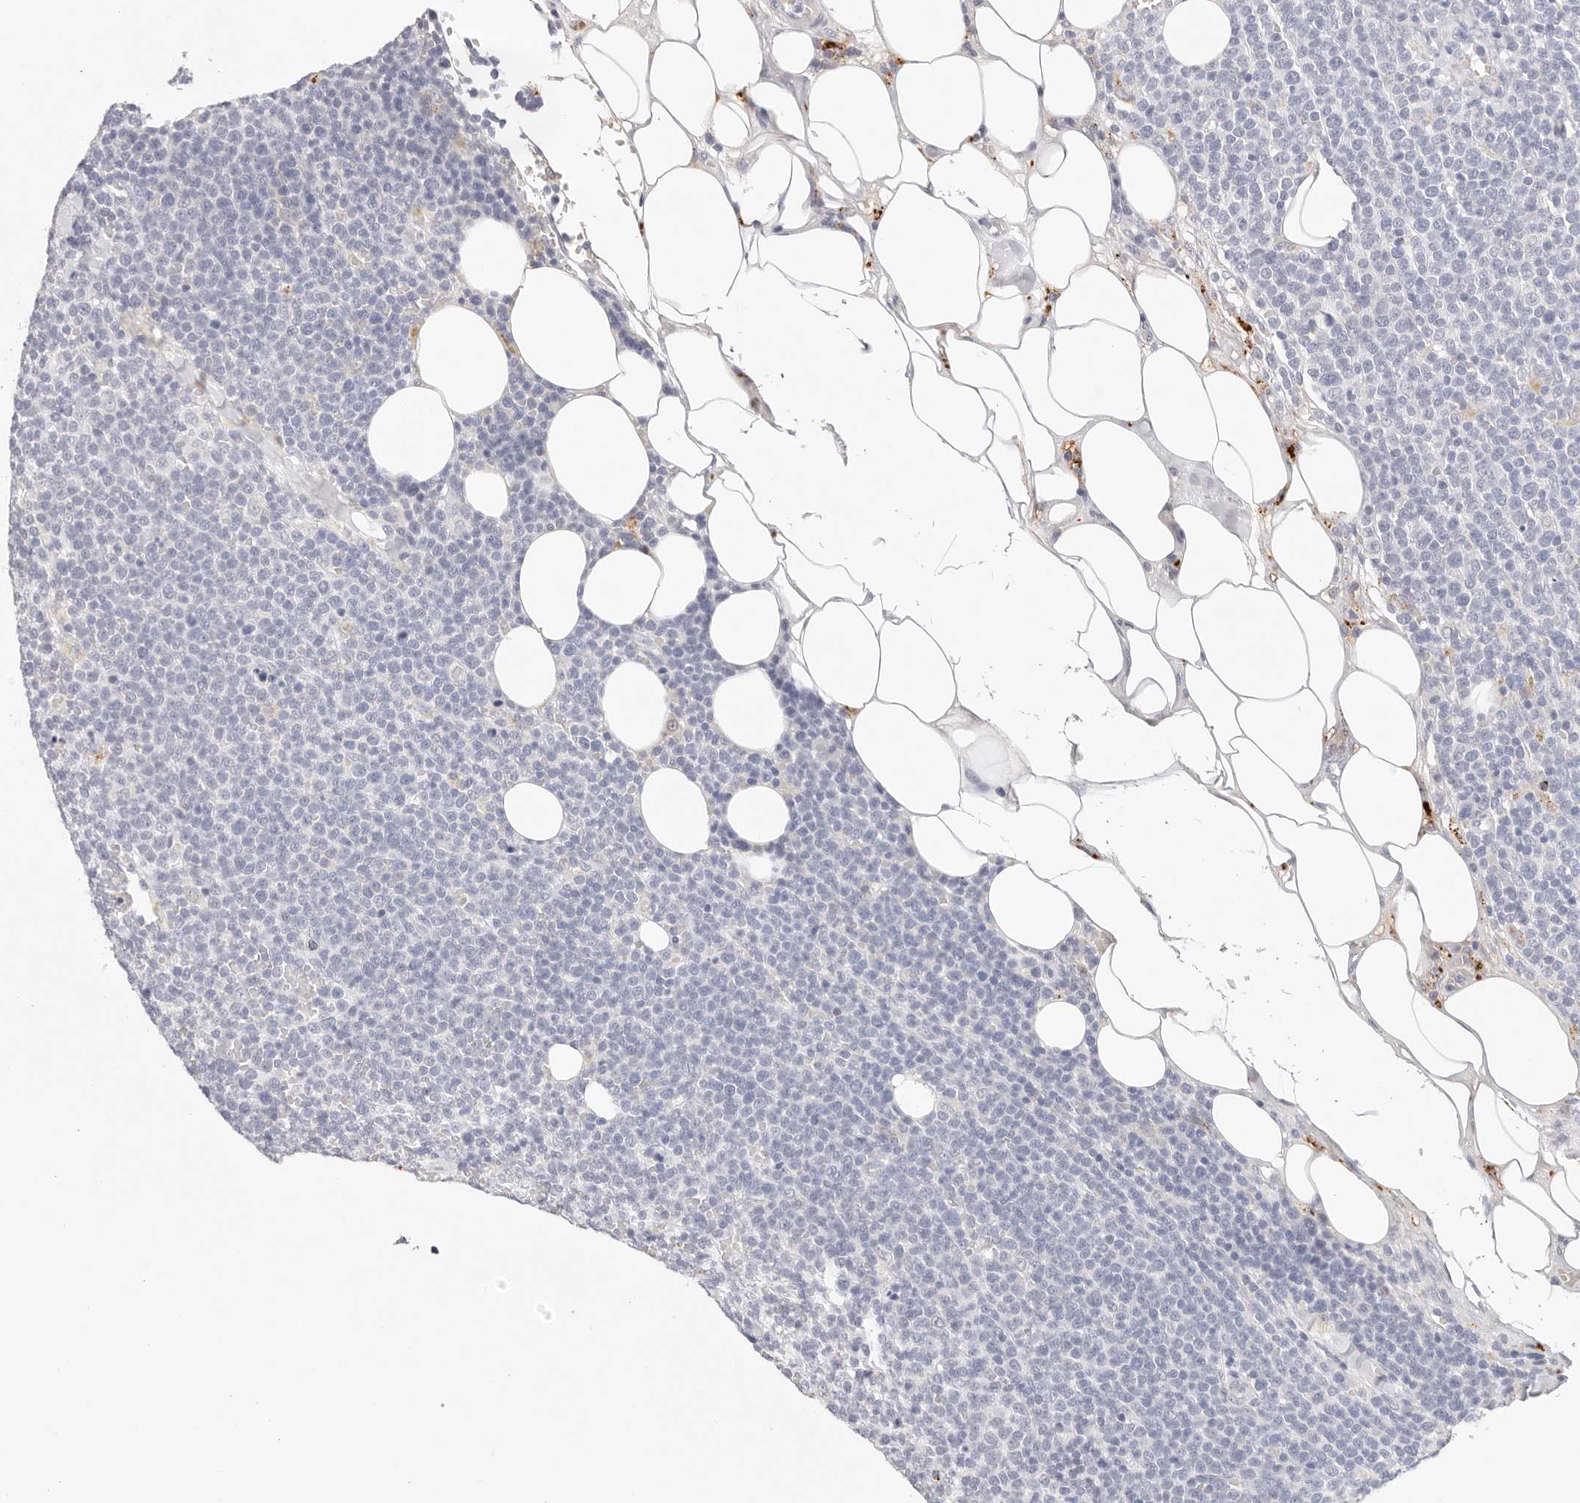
{"staining": {"intensity": "moderate", "quantity": "<25%", "location": "cytoplasmic/membranous"}, "tissue": "lymphoma", "cell_type": "Tumor cells", "image_type": "cancer", "snomed": [{"axis": "morphology", "description": "Malignant lymphoma, non-Hodgkin's type, High grade"}, {"axis": "topography", "description": "Lymph node"}], "caption": "The photomicrograph reveals a brown stain indicating the presence of a protein in the cytoplasmic/membranous of tumor cells in lymphoma.", "gene": "STKLD1", "patient": {"sex": "male", "age": 61}}